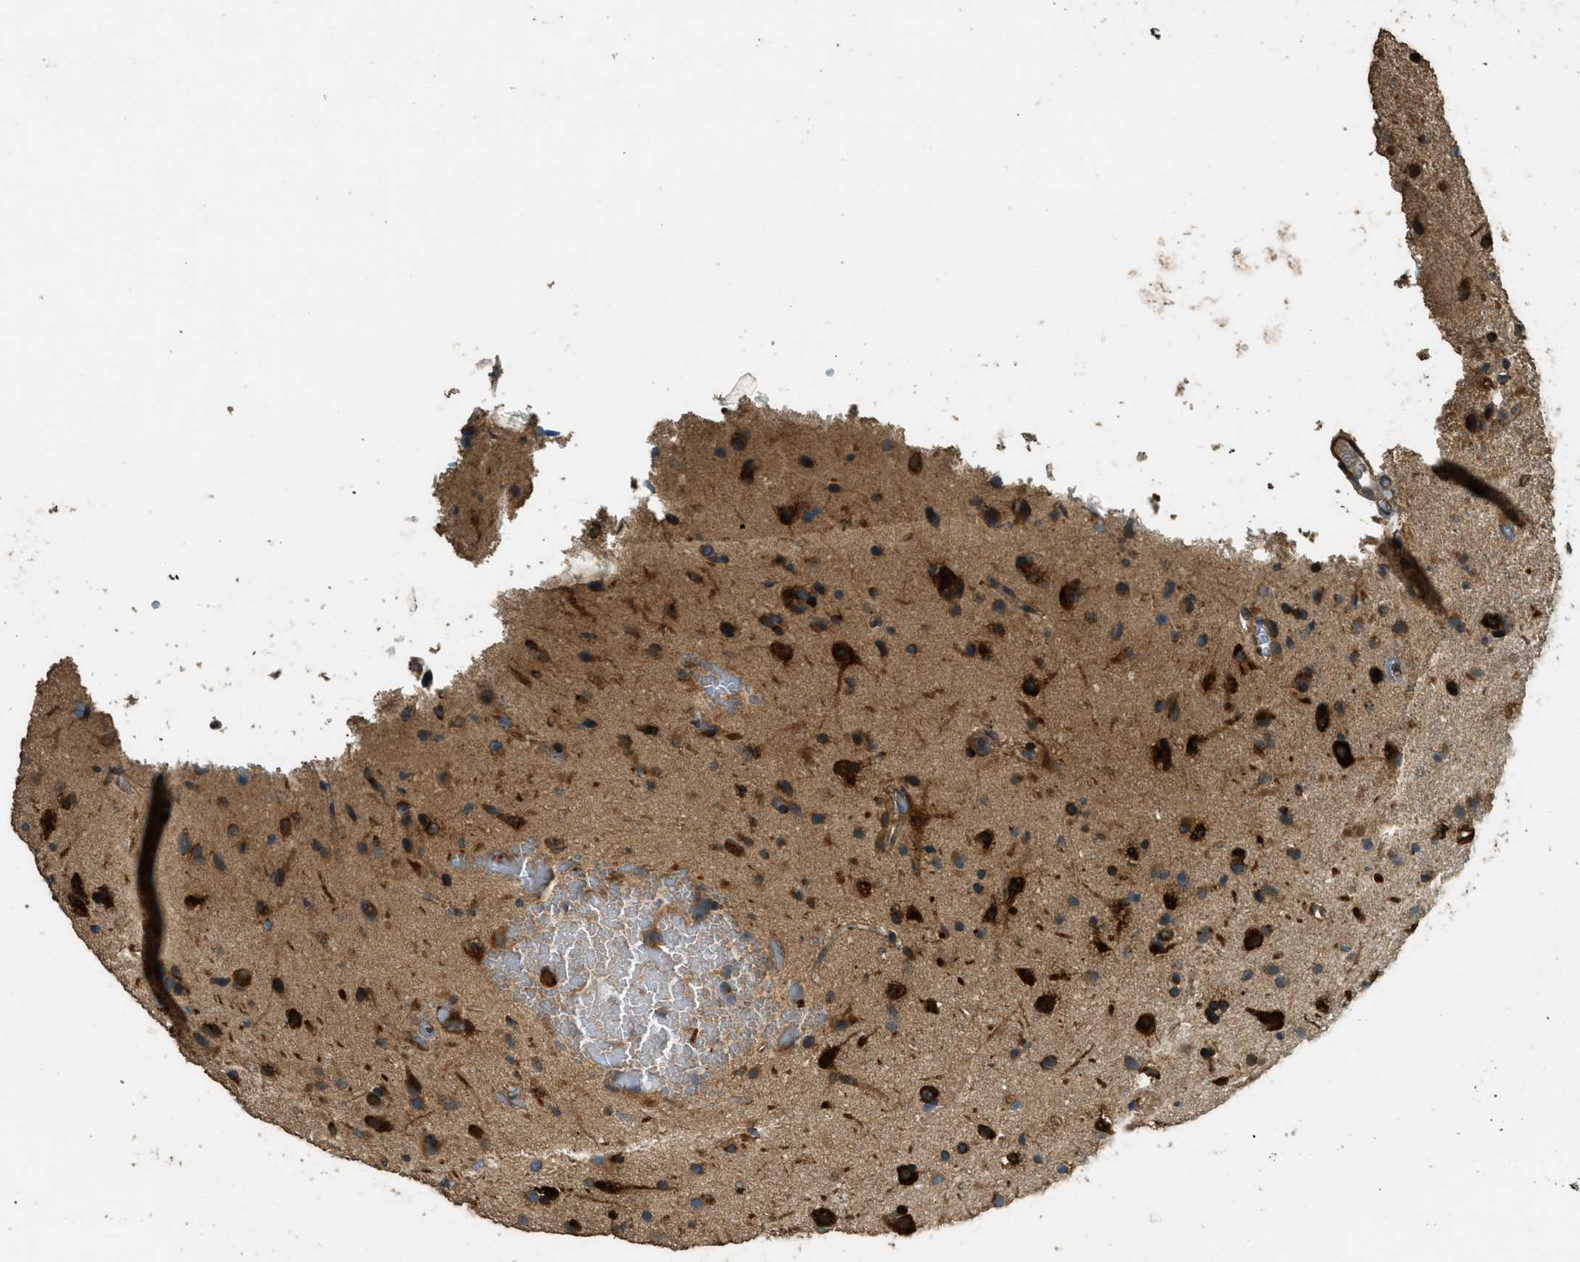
{"staining": {"intensity": "strong", "quantity": ">75%", "location": "cytoplasmic/membranous"}, "tissue": "glioma", "cell_type": "Tumor cells", "image_type": "cancer", "snomed": [{"axis": "morphology", "description": "Glioma, malignant, Low grade"}, {"axis": "topography", "description": "Brain"}], "caption": "Immunohistochemical staining of malignant glioma (low-grade) demonstrates high levels of strong cytoplasmic/membranous protein positivity in approximately >75% of tumor cells.", "gene": "MARS1", "patient": {"sex": "male", "age": 77}}